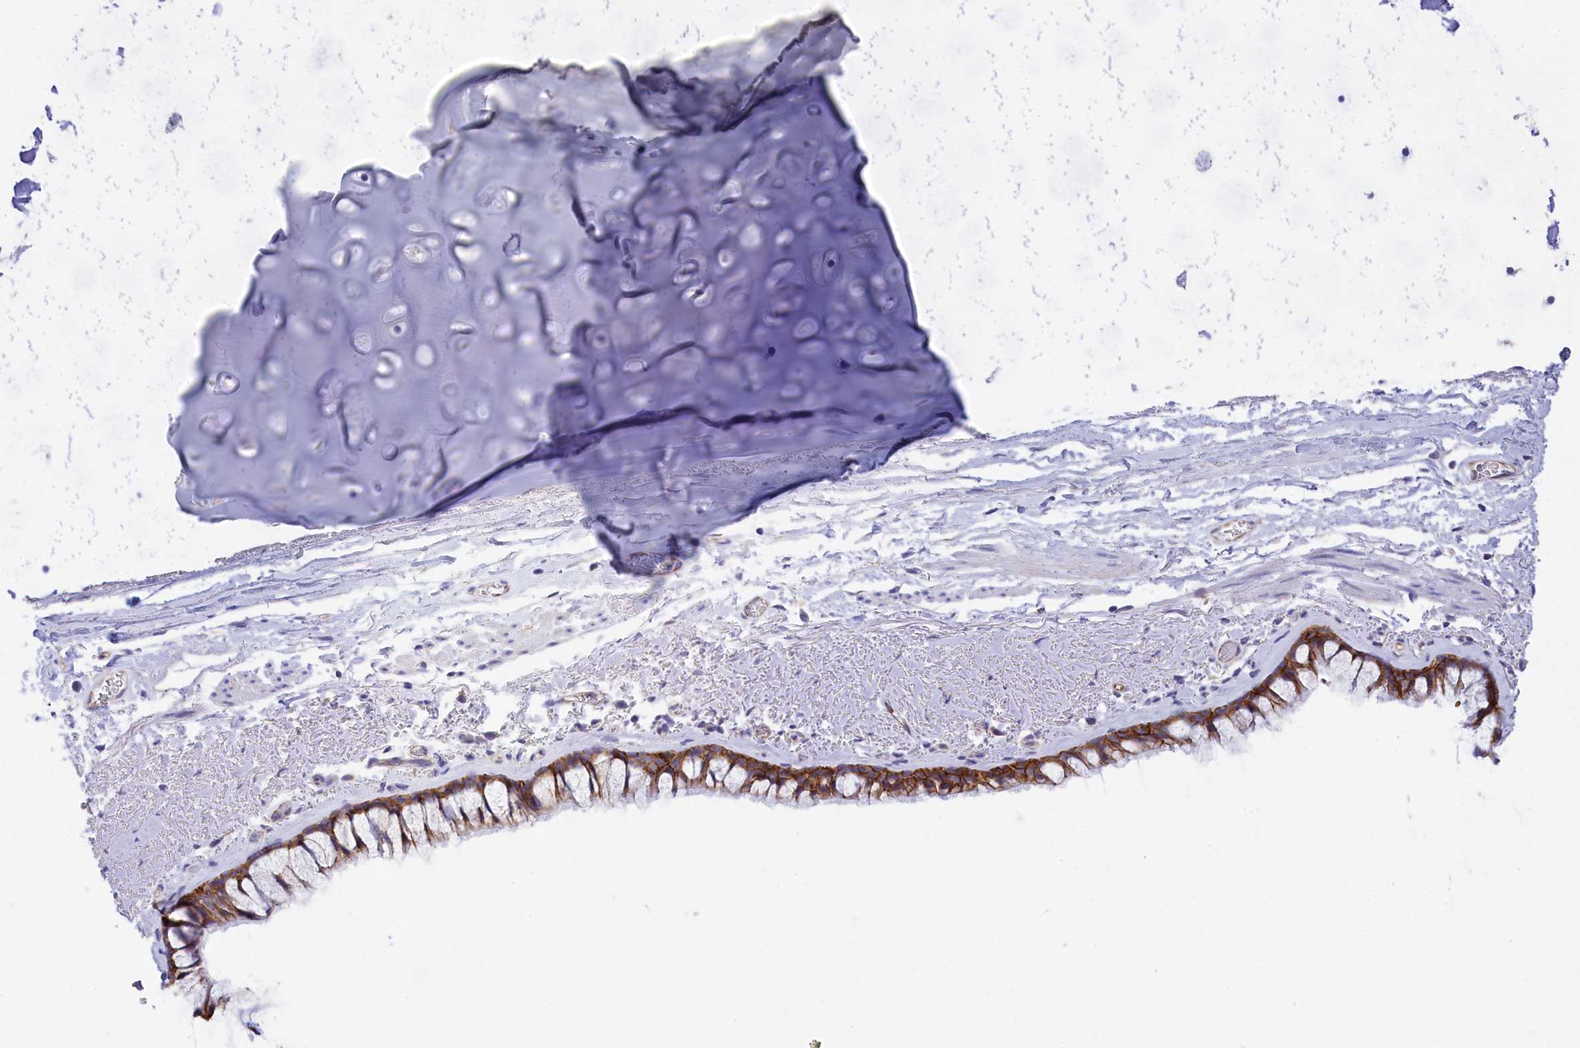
{"staining": {"intensity": "moderate", "quantity": ">75%", "location": "cytoplasmic/membranous"}, "tissue": "bronchus", "cell_type": "Respiratory epithelial cells", "image_type": "normal", "snomed": [{"axis": "morphology", "description": "Normal tissue, NOS"}, {"axis": "topography", "description": "Bronchus"}], "caption": "Immunohistochemistry (IHC) photomicrograph of unremarkable human bronchus stained for a protein (brown), which shows medium levels of moderate cytoplasmic/membranous staining in about >75% of respiratory epithelial cells.", "gene": "TACSTD2", "patient": {"sex": "male", "age": 65}}